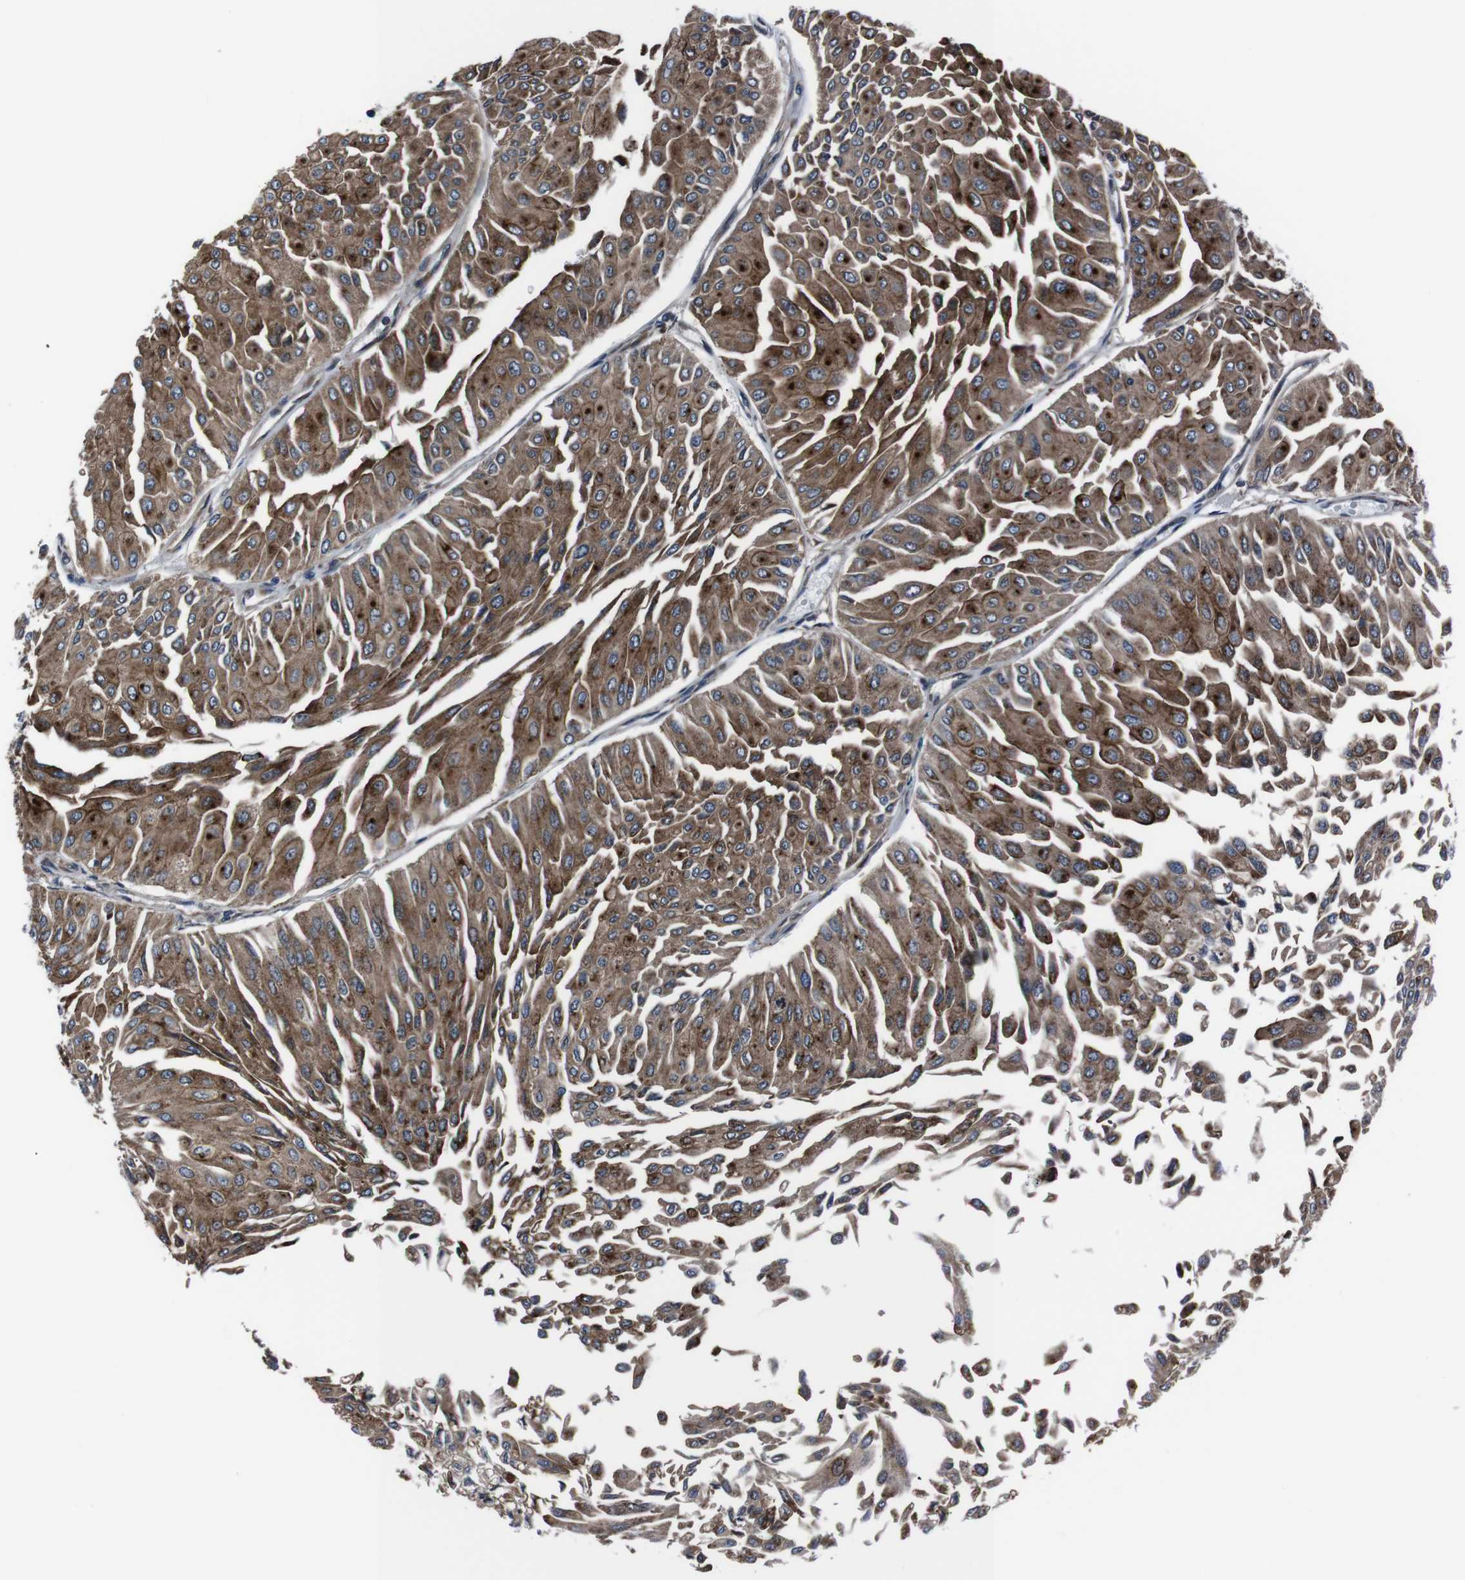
{"staining": {"intensity": "moderate", "quantity": ">75%", "location": "cytoplasmic/membranous"}, "tissue": "urothelial cancer", "cell_type": "Tumor cells", "image_type": "cancer", "snomed": [{"axis": "morphology", "description": "Urothelial carcinoma, Low grade"}, {"axis": "topography", "description": "Urinary bladder"}], "caption": "Immunohistochemistry (IHC) of human urothelial cancer displays medium levels of moderate cytoplasmic/membranous positivity in about >75% of tumor cells. (Stains: DAB in brown, nuclei in blue, Microscopy: brightfield microscopy at high magnification).", "gene": "EIF4A2", "patient": {"sex": "male", "age": 67}}